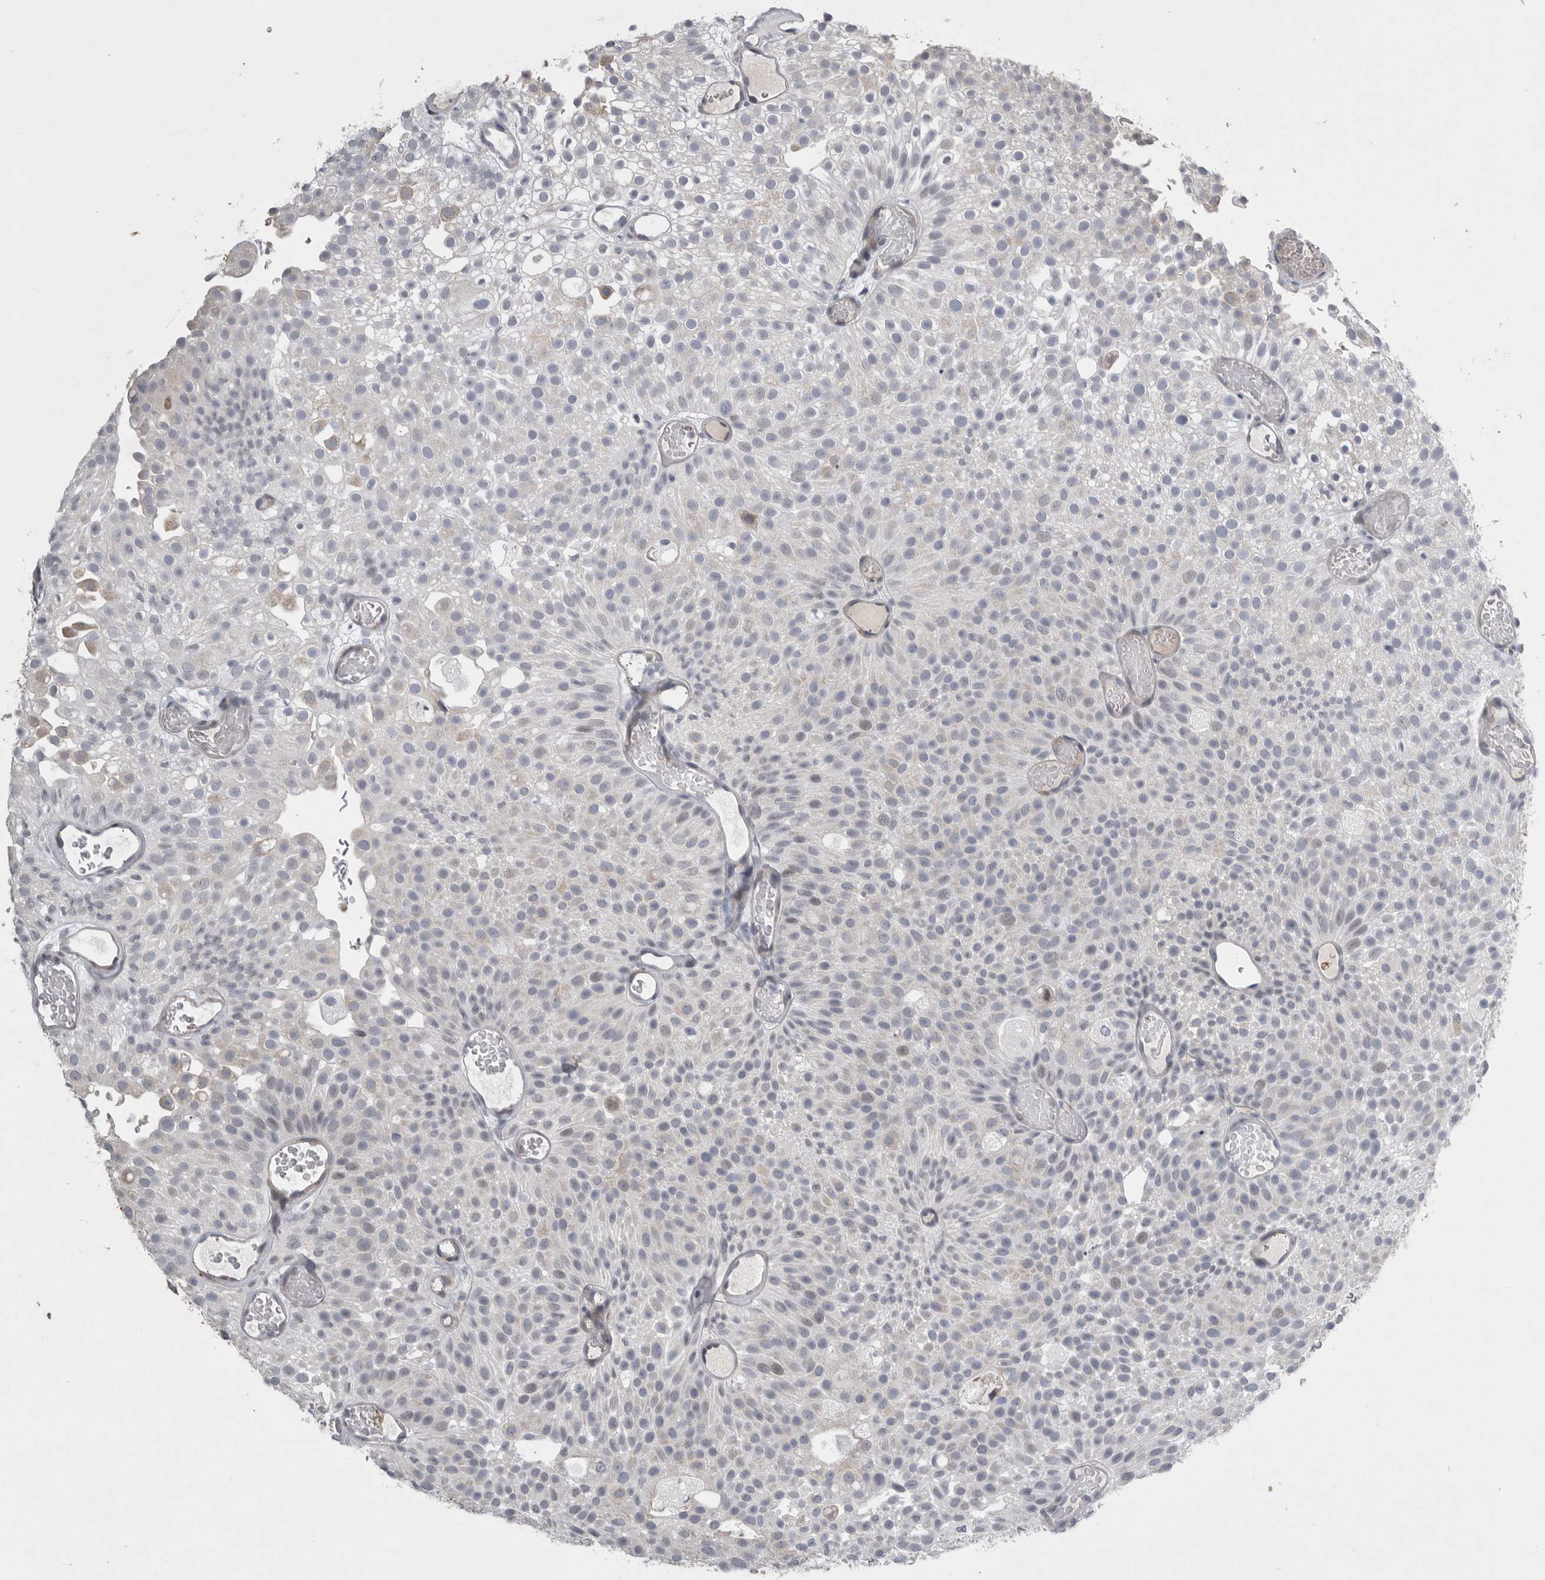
{"staining": {"intensity": "negative", "quantity": "none", "location": "none"}, "tissue": "urothelial cancer", "cell_type": "Tumor cells", "image_type": "cancer", "snomed": [{"axis": "morphology", "description": "Urothelial carcinoma, Low grade"}, {"axis": "topography", "description": "Urinary bladder"}], "caption": "Tumor cells show no significant protein positivity in low-grade urothelial carcinoma.", "gene": "CRP", "patient": {"sex": "male", "age": 78}}